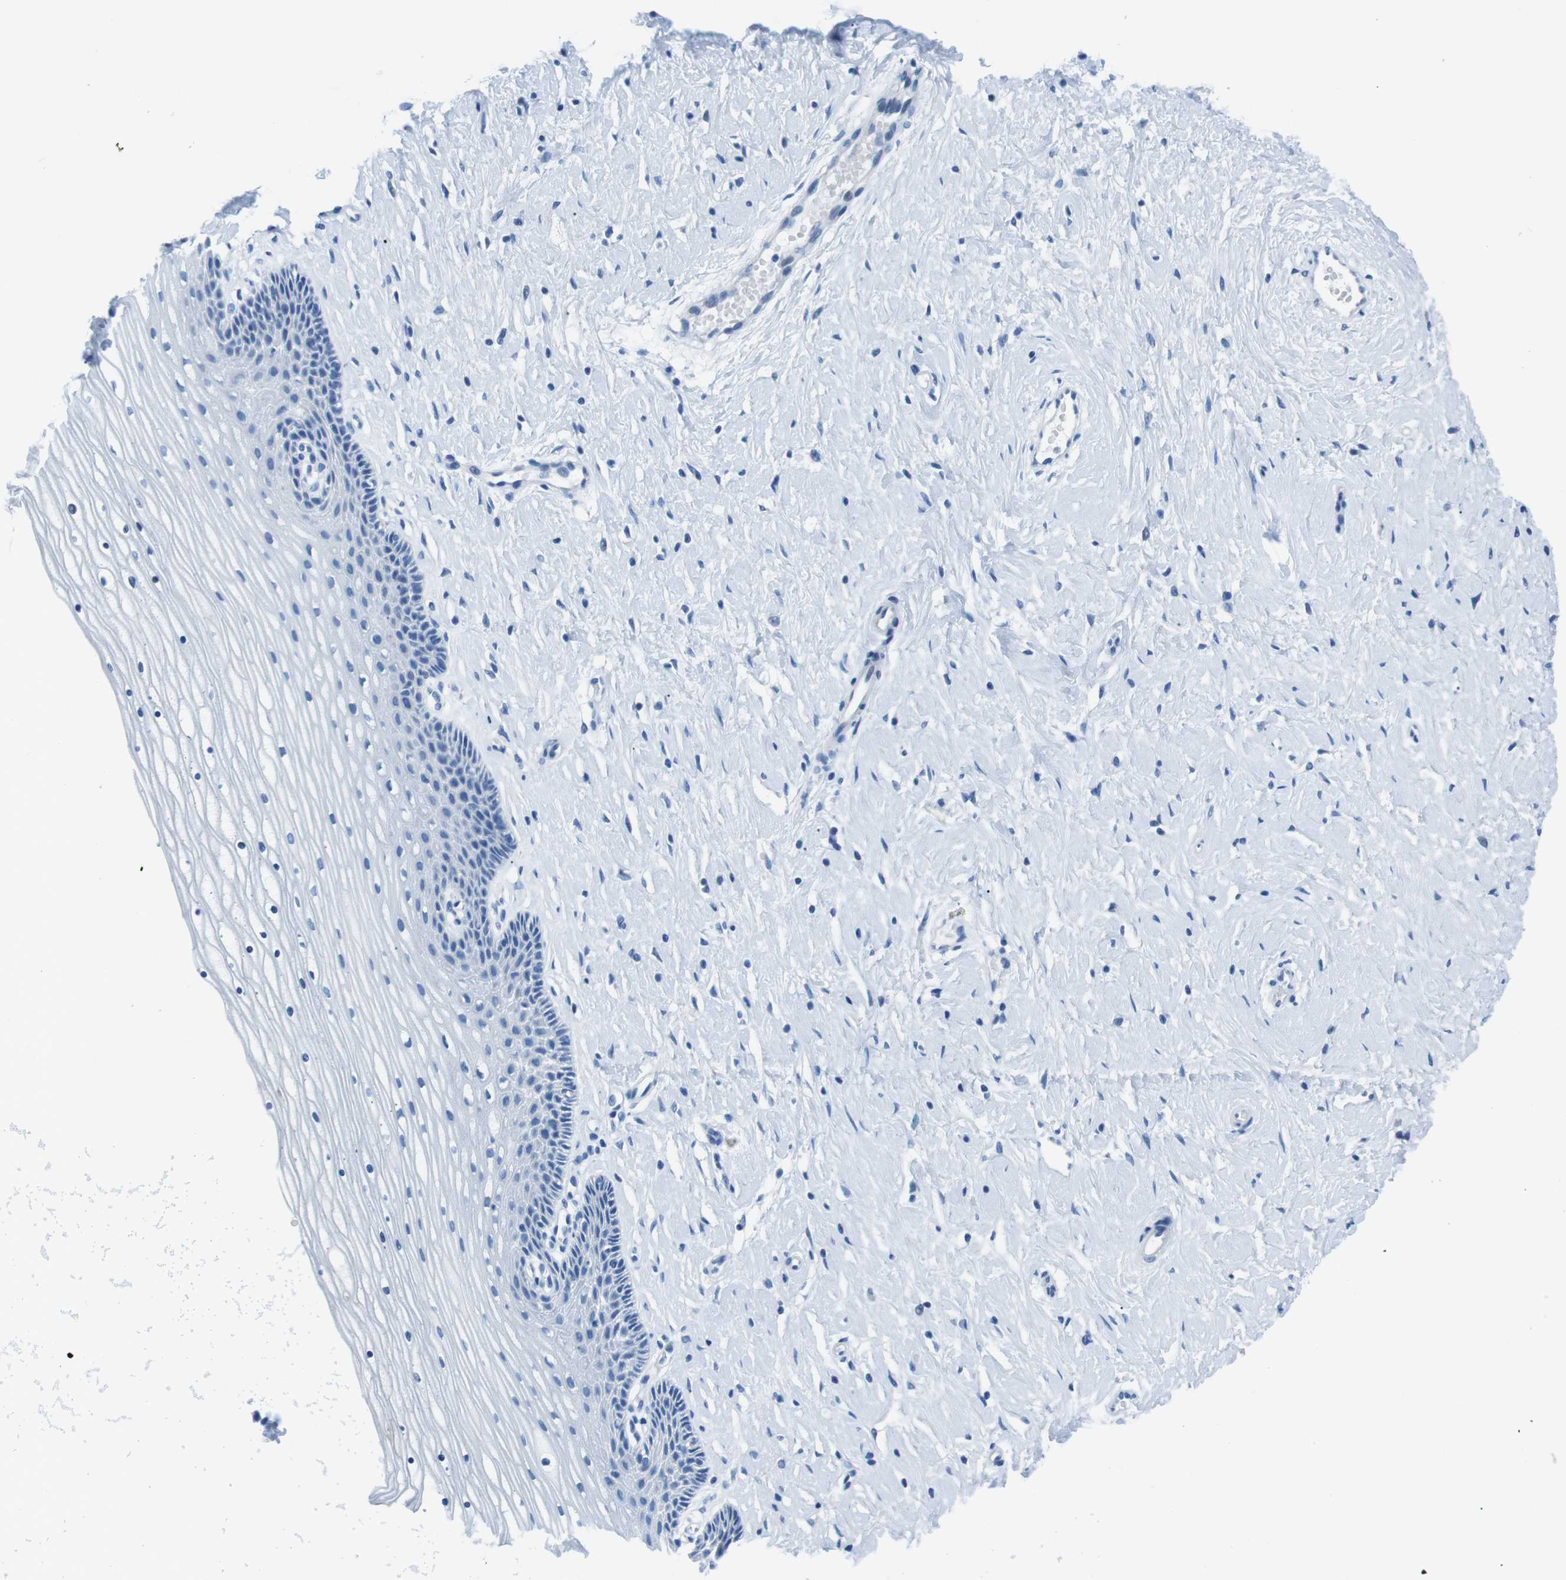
{"staining": {"intensity": "negative", "quantity": "none", "location": "none"}, "tissue": "cervix", "cell_type": "Glandular cells", "image_type": "normal", "snomed": [{"axis": "morphology", "description": "Normal tissue, NOS"}, {"axis": "topography", "description": "Cervix"}], "caption": "Immunohistochemistry (IHC) of normal cervix exhibits no positivity in glandular cells. (DAB immunohistochemistry (IHC) with hematoxylin counter stain).", "gene": "MUC2", "patient": {"sex": "female", "age": 39}}